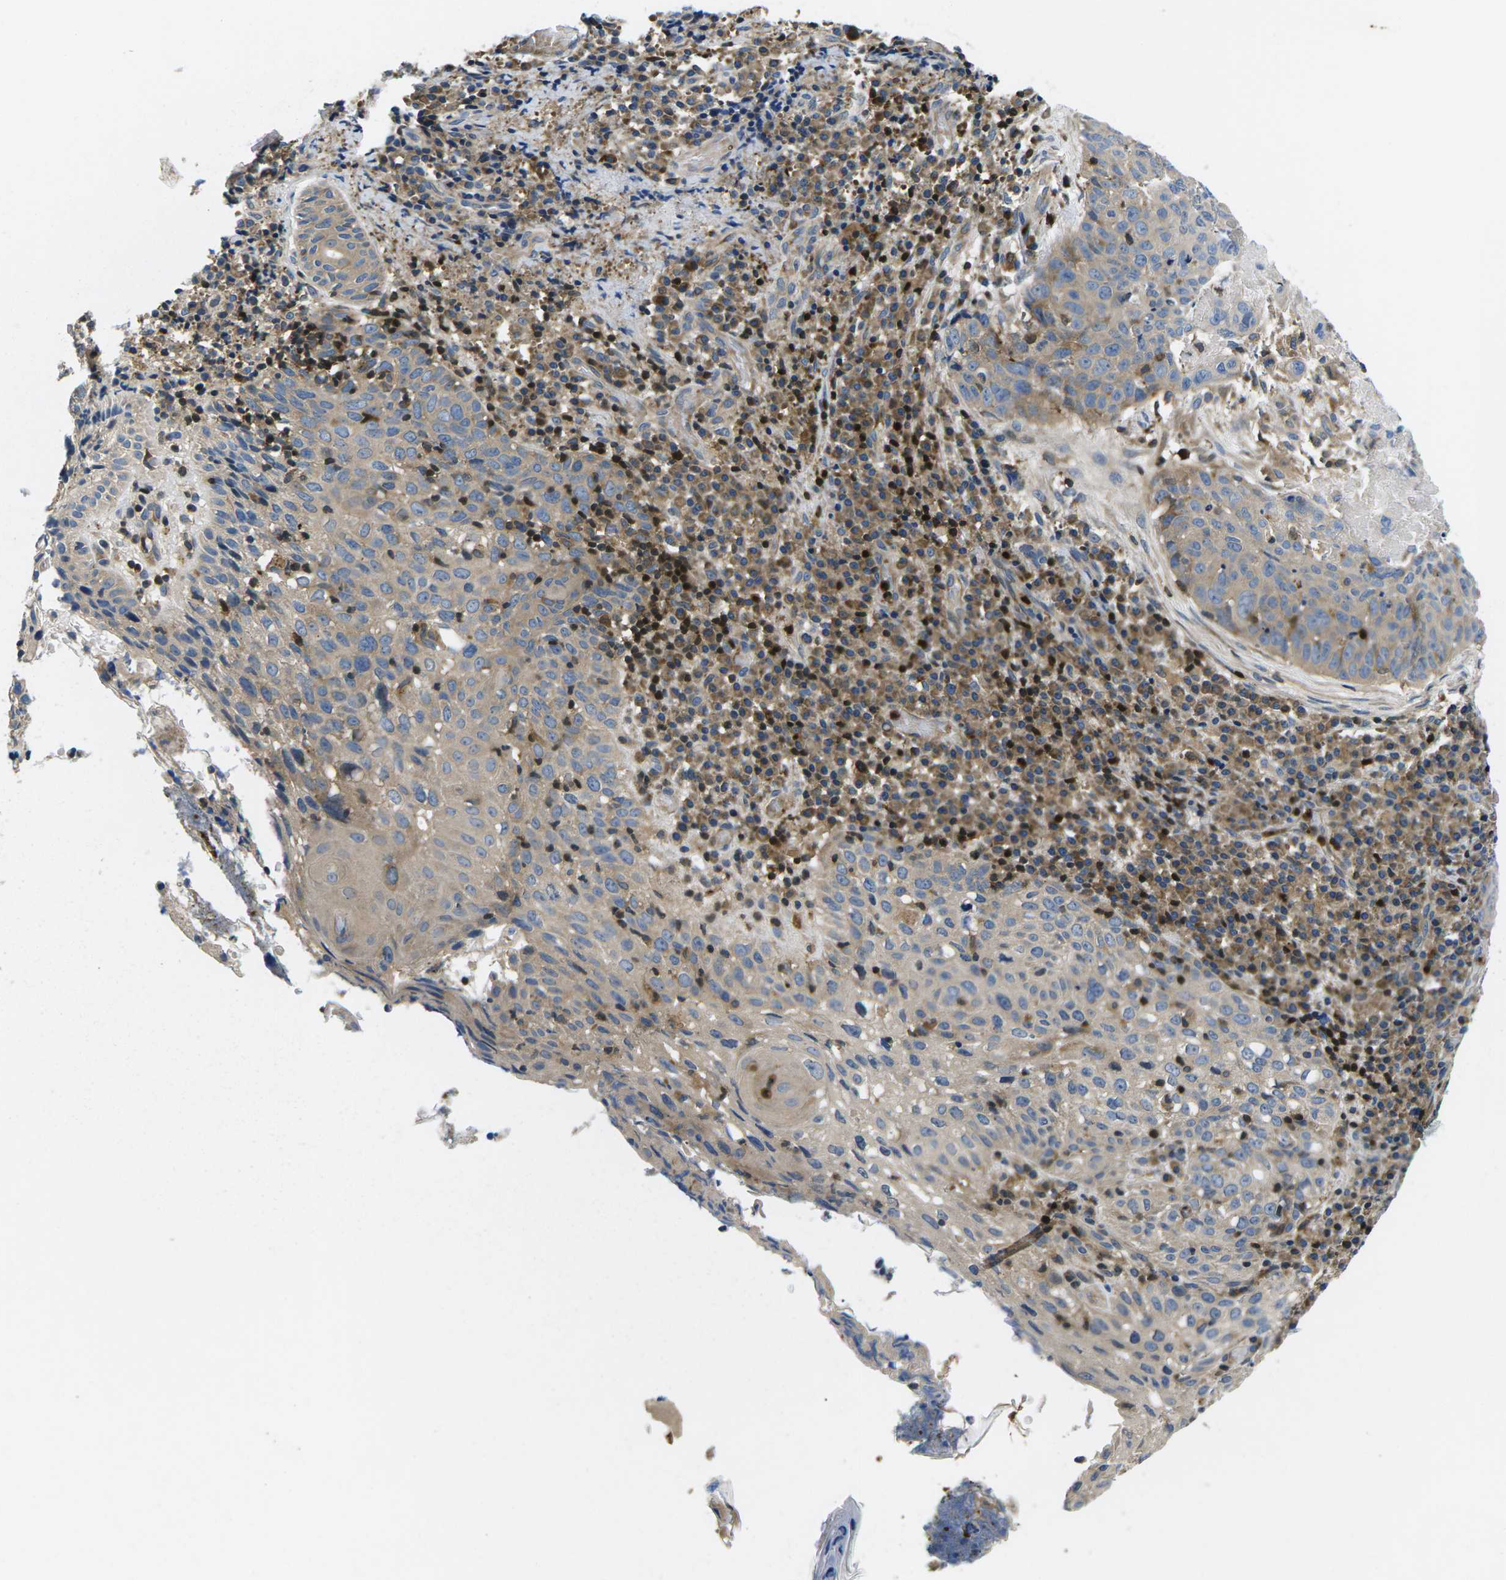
{"staining": {"intensity": "weak", "quantity": ">75%", "location": "cytoplasmic/membranous"}, "tissue": "skin cancer", "cell_type": "Tumor cells", "image_type": "cancer", "snomed": [{"axis": "morphology", "description": "Squamous cell carcinoma in situ, NOS"}, {"axis": "morphology", "description": "Squamous cell carcinoma, NOS"}, {"axis": "topography", "description": "Skin"}], "caption": "This is an image of immunohistochemistry staining of skin squamous cell carcinoma in situ, which shows weak staining in the cytoplasmic/membranous of tumor cells.", "gene": "PLCE1", "patient": {"sex": "male", "age": 93}}